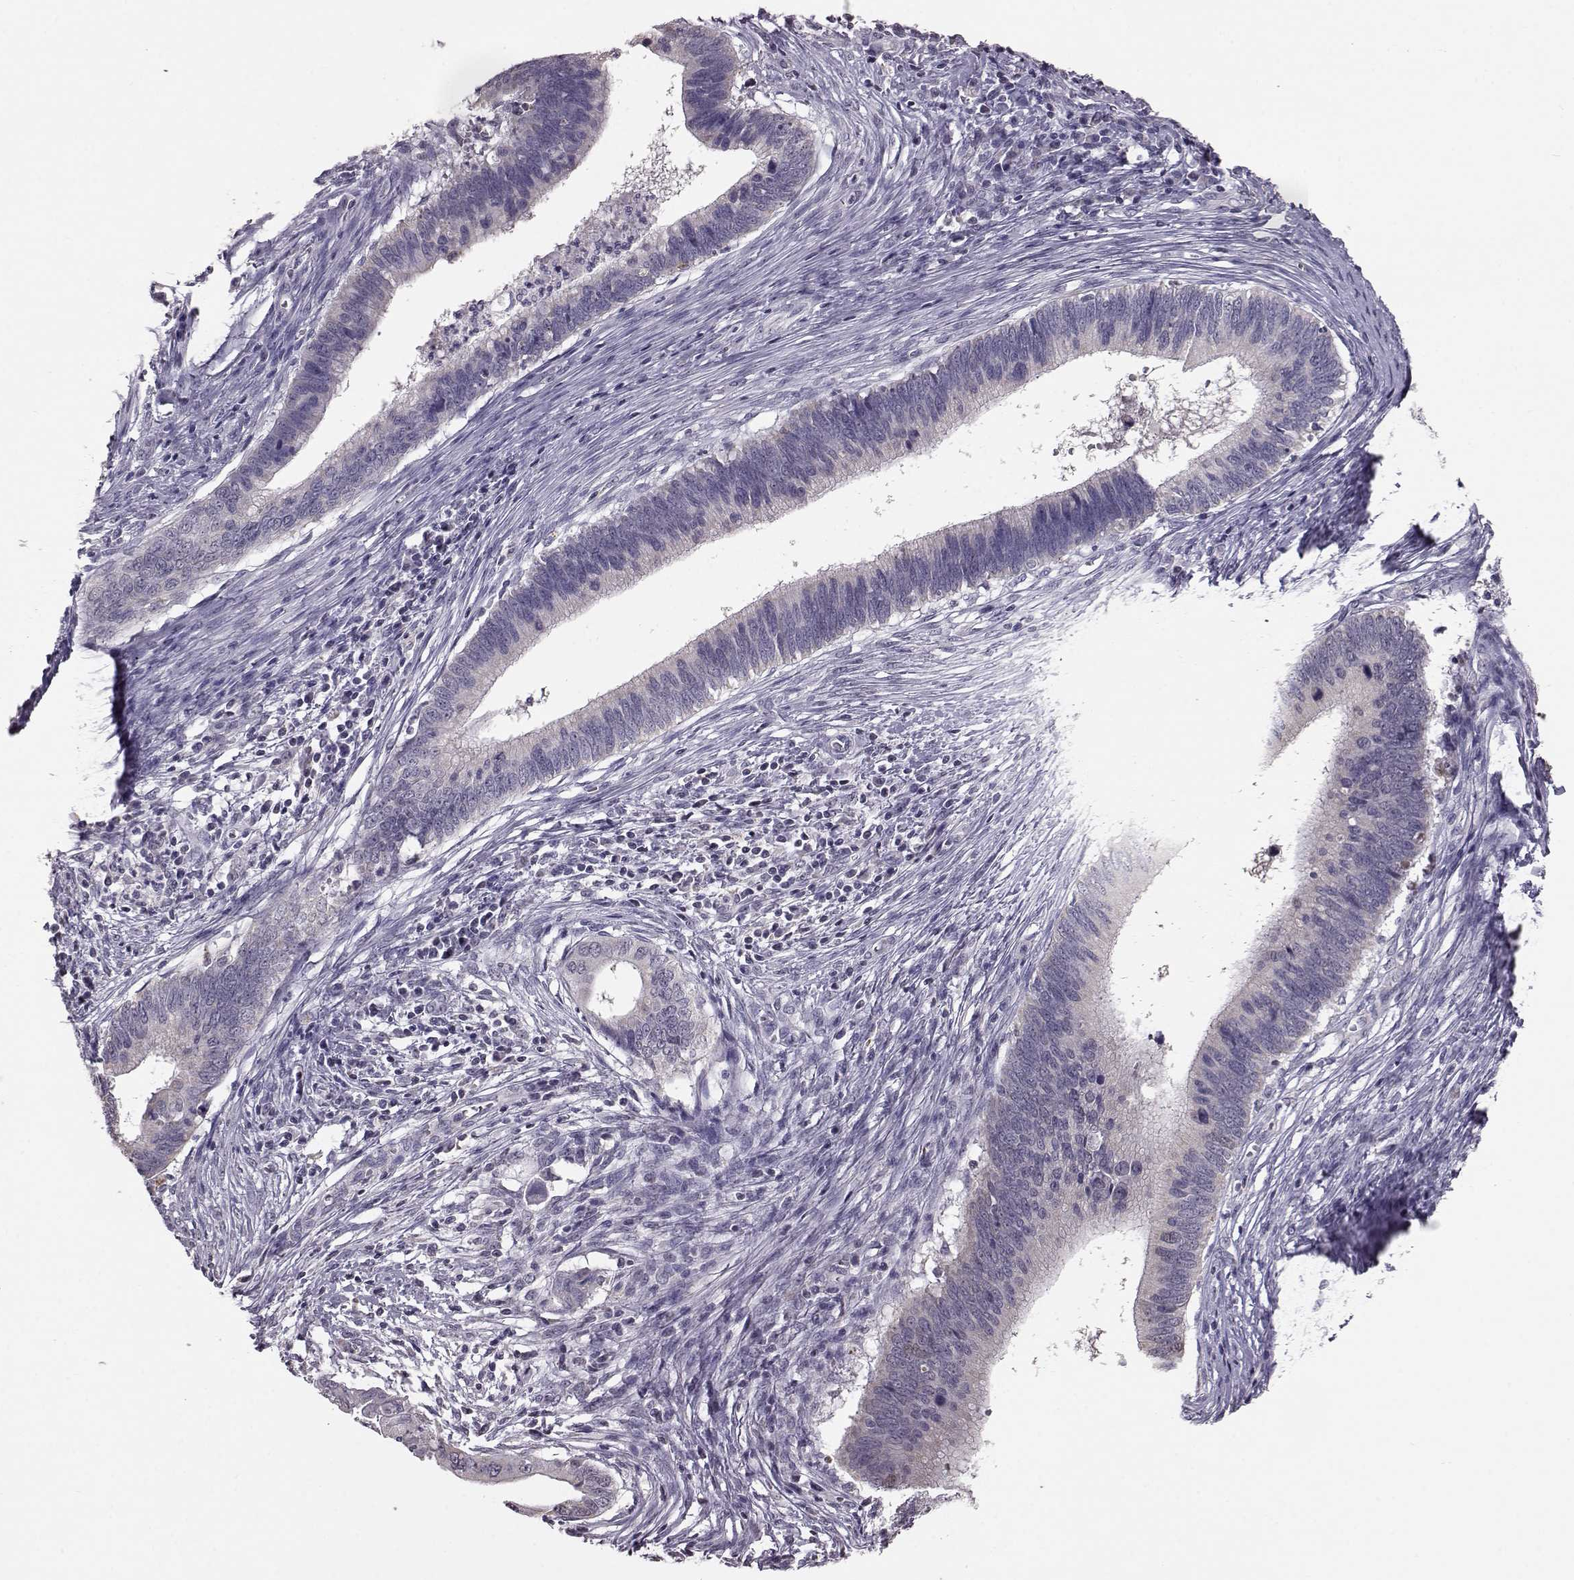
{"staining": {"intensity": "negative", "quantity": "none", "location": "none"}, "tissue": "cervical cancer", "cell_type": "Tumor cells", "image_type": "cancer", "snomed": [{"axis": "morphology", "description": "Adenocarcinoma, NOS"}, {"axis": "topography", "description": "Cervix"}], "caption": "Immunohistochemistry (IHC) histopathology image of adenocarcinoma (cervical) stained for a protein (brown), which exhibits no staining in tumor cells.", "gene": "ALDH3A1", "patient": {"sex": "female", "age": 42}}